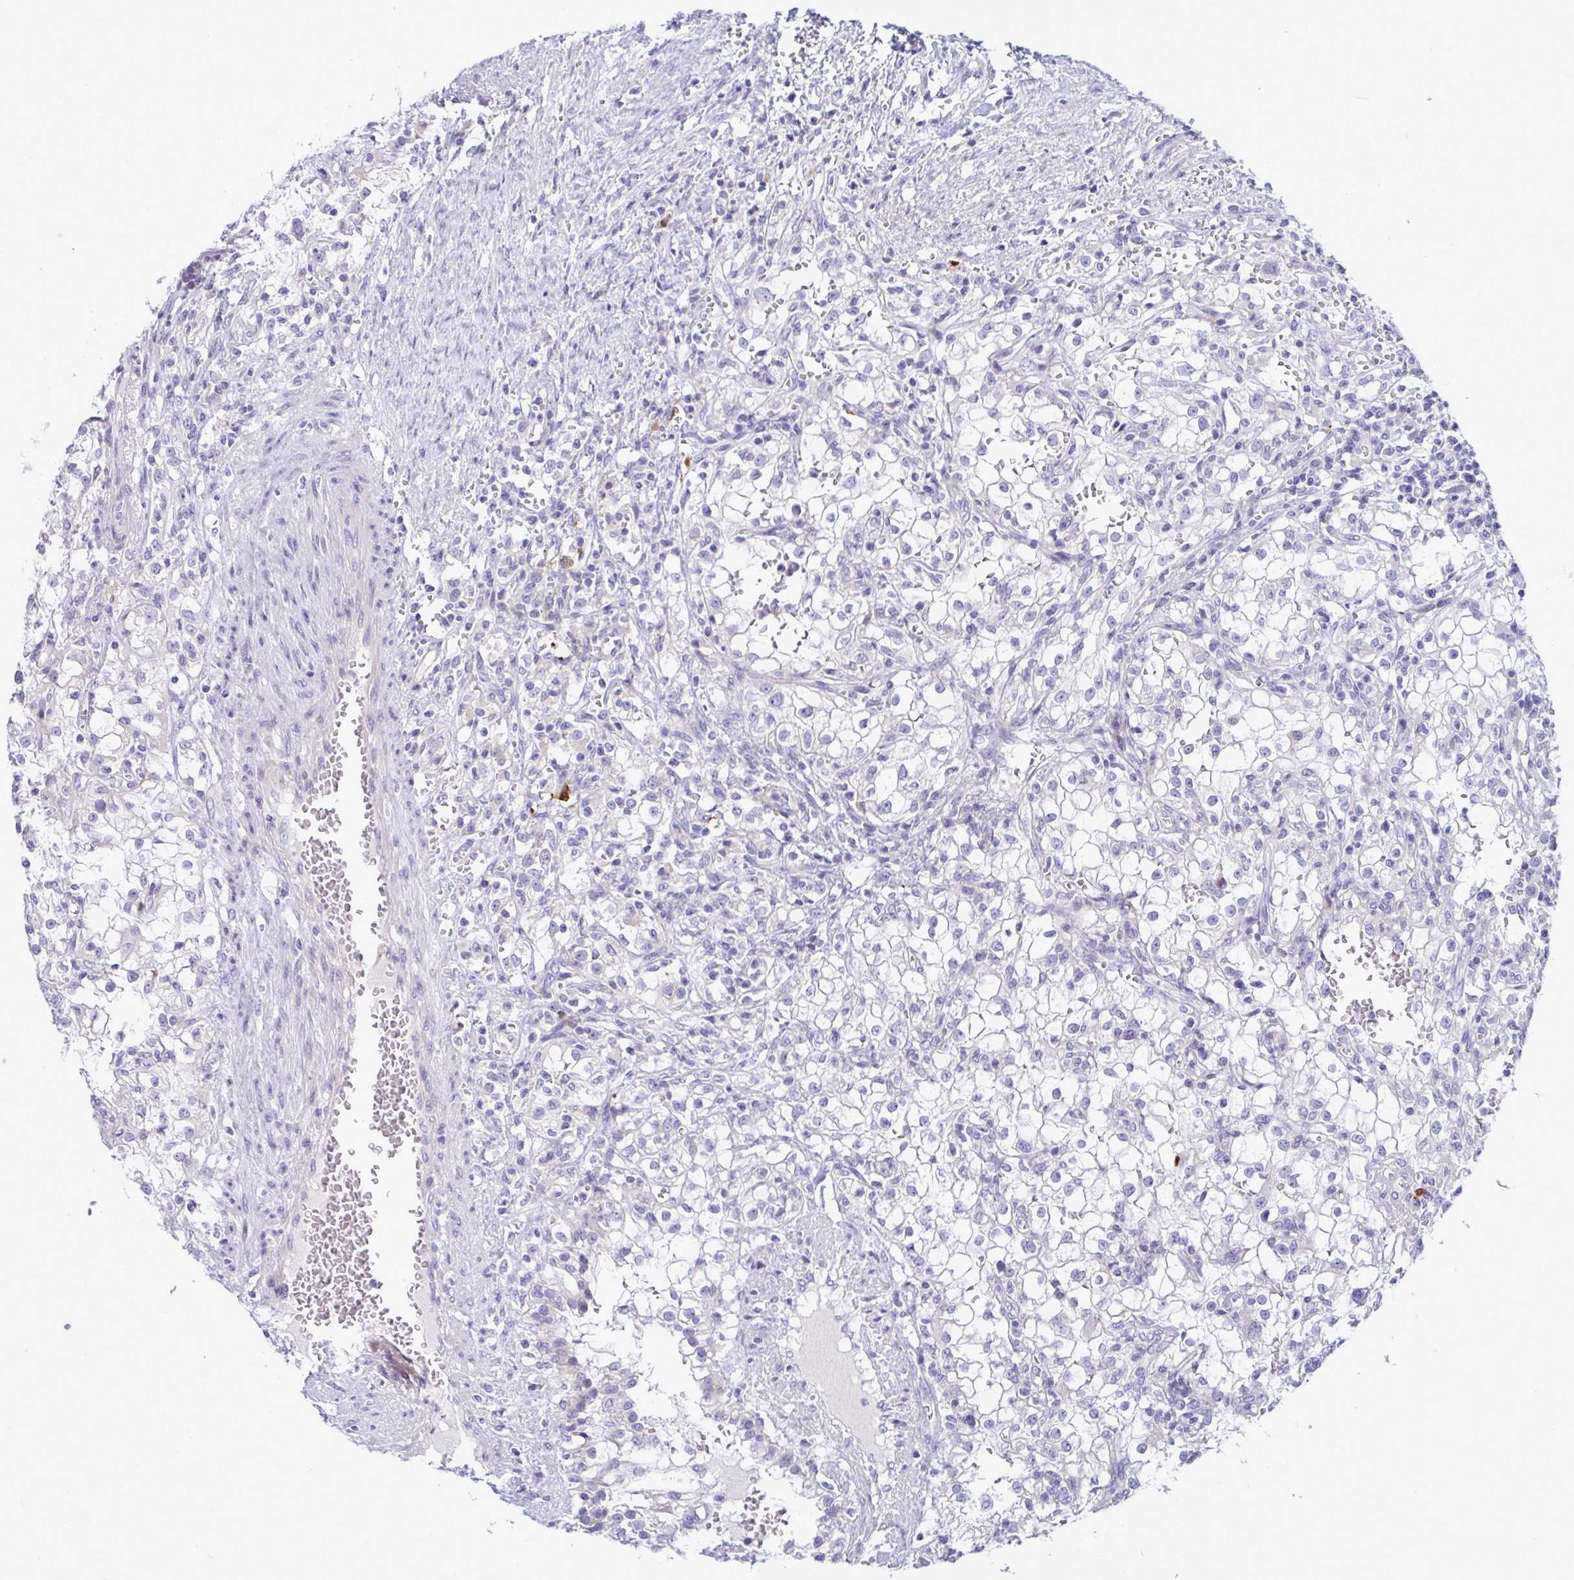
{"staining": {"intensity": "negative", "quantity": "none", "location": "none"}, "tissue": "renal cancer", "cell_type": "Tumor cells", "image_type": "cancer", "snomed": [{"axis": "morphology", "description": "Adenocarcinoma, NOS"}, {"axis": "topography", "description": "Kidney"}], "caption": "Tumor cells are negative for brown protein staining in adenocarcinoma (renal). (DAB IHC, high magnification).", "gene": "DTX3", "patient": {"sex": "female", "age": 74}}